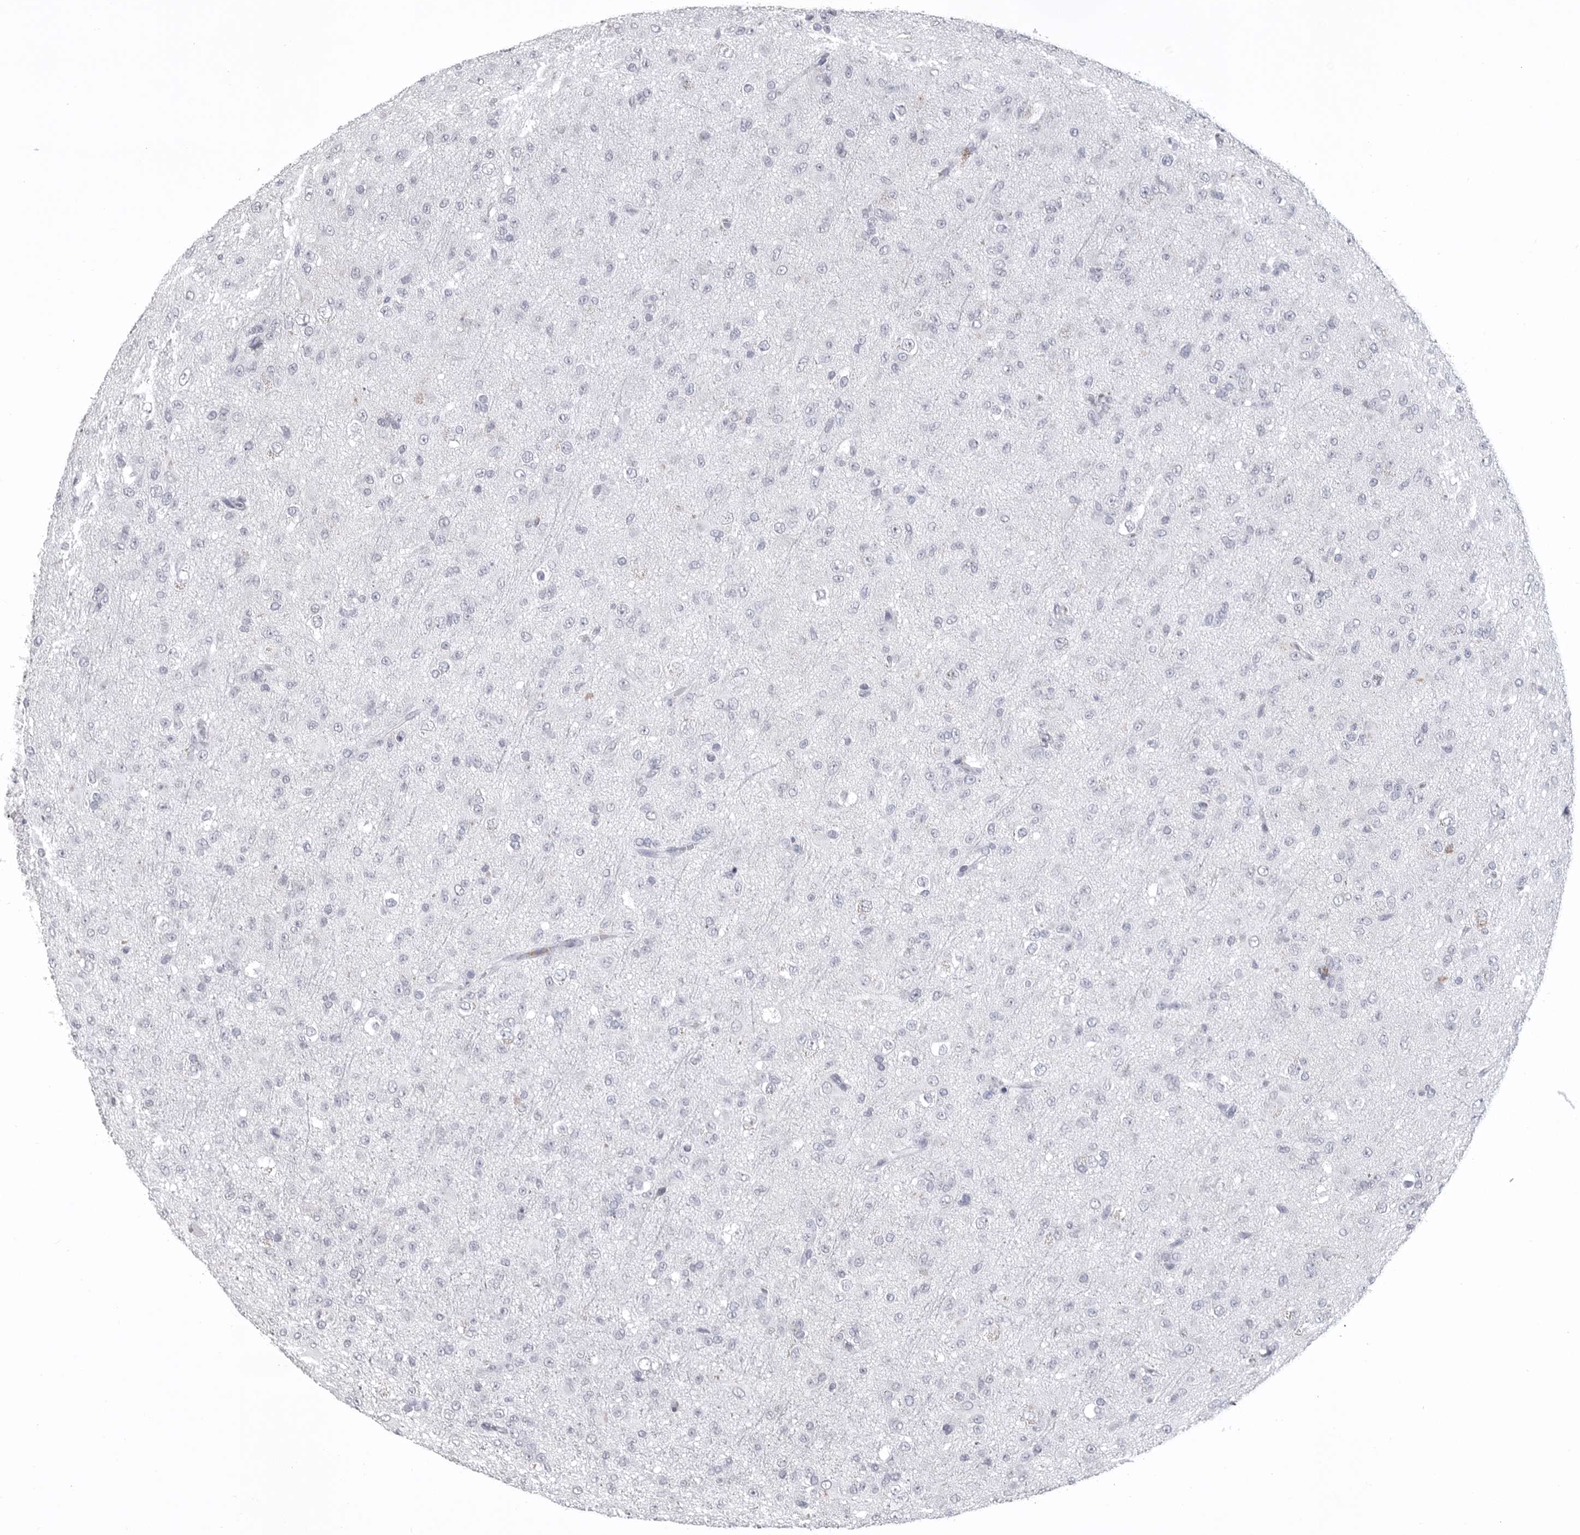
{"staining": {"intensity": "negative", "quantity": "none", "location": "none"}, "tissue": "glioma", "cell_type": "Tumor cells", "image_type": "cancer", "snomed": [{"axis": "morphology", "description": "Glioma, malignant, Low grade"}, {"axis": "topography", "description": "Brain"}], "caption": "Immunohistochemistry (IHC) photomicrograph of human glioma stained for a protein (brown), which exhibits no staining in tumor cells.", "gene": "ITGAL", "patient": {"sex": "male", "age": 65}}